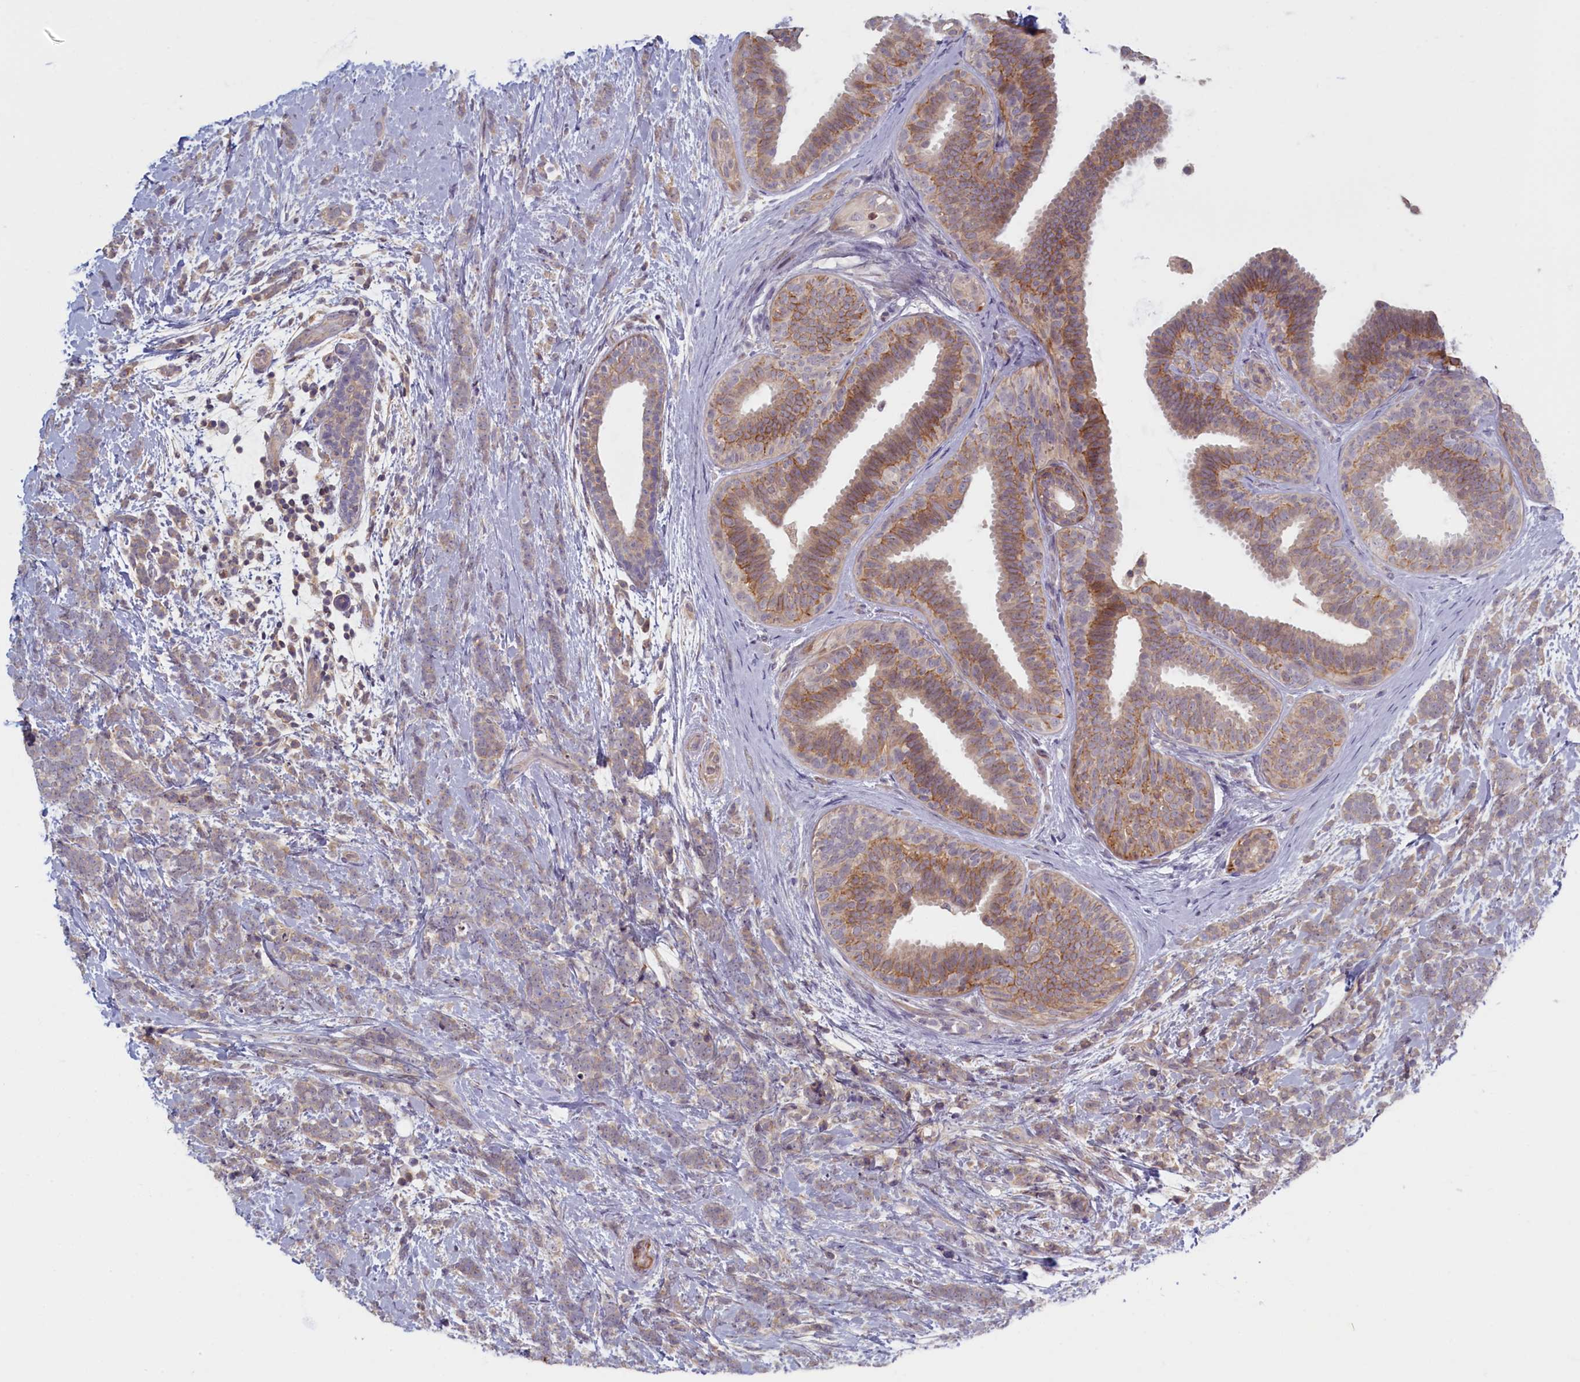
{"staining": {"intensity": "weak", "quantity": "<25%", "location": "cytoplasmic/membranous"}, "tissue": "breast cancer", "cell_type": "Tumor cells", "image_type": "cancer", "snomed": [{"axis": "morphology", "description": "Lobular carcinoma"}, {"axis": "topography", "description": "Breast"}], "caption": "This is an IHC image of lobular carcinoma (breast). There is no staining in tumor cells.", "gene": "TRPM4", "patient": {"sex": "female", "age": 58}}